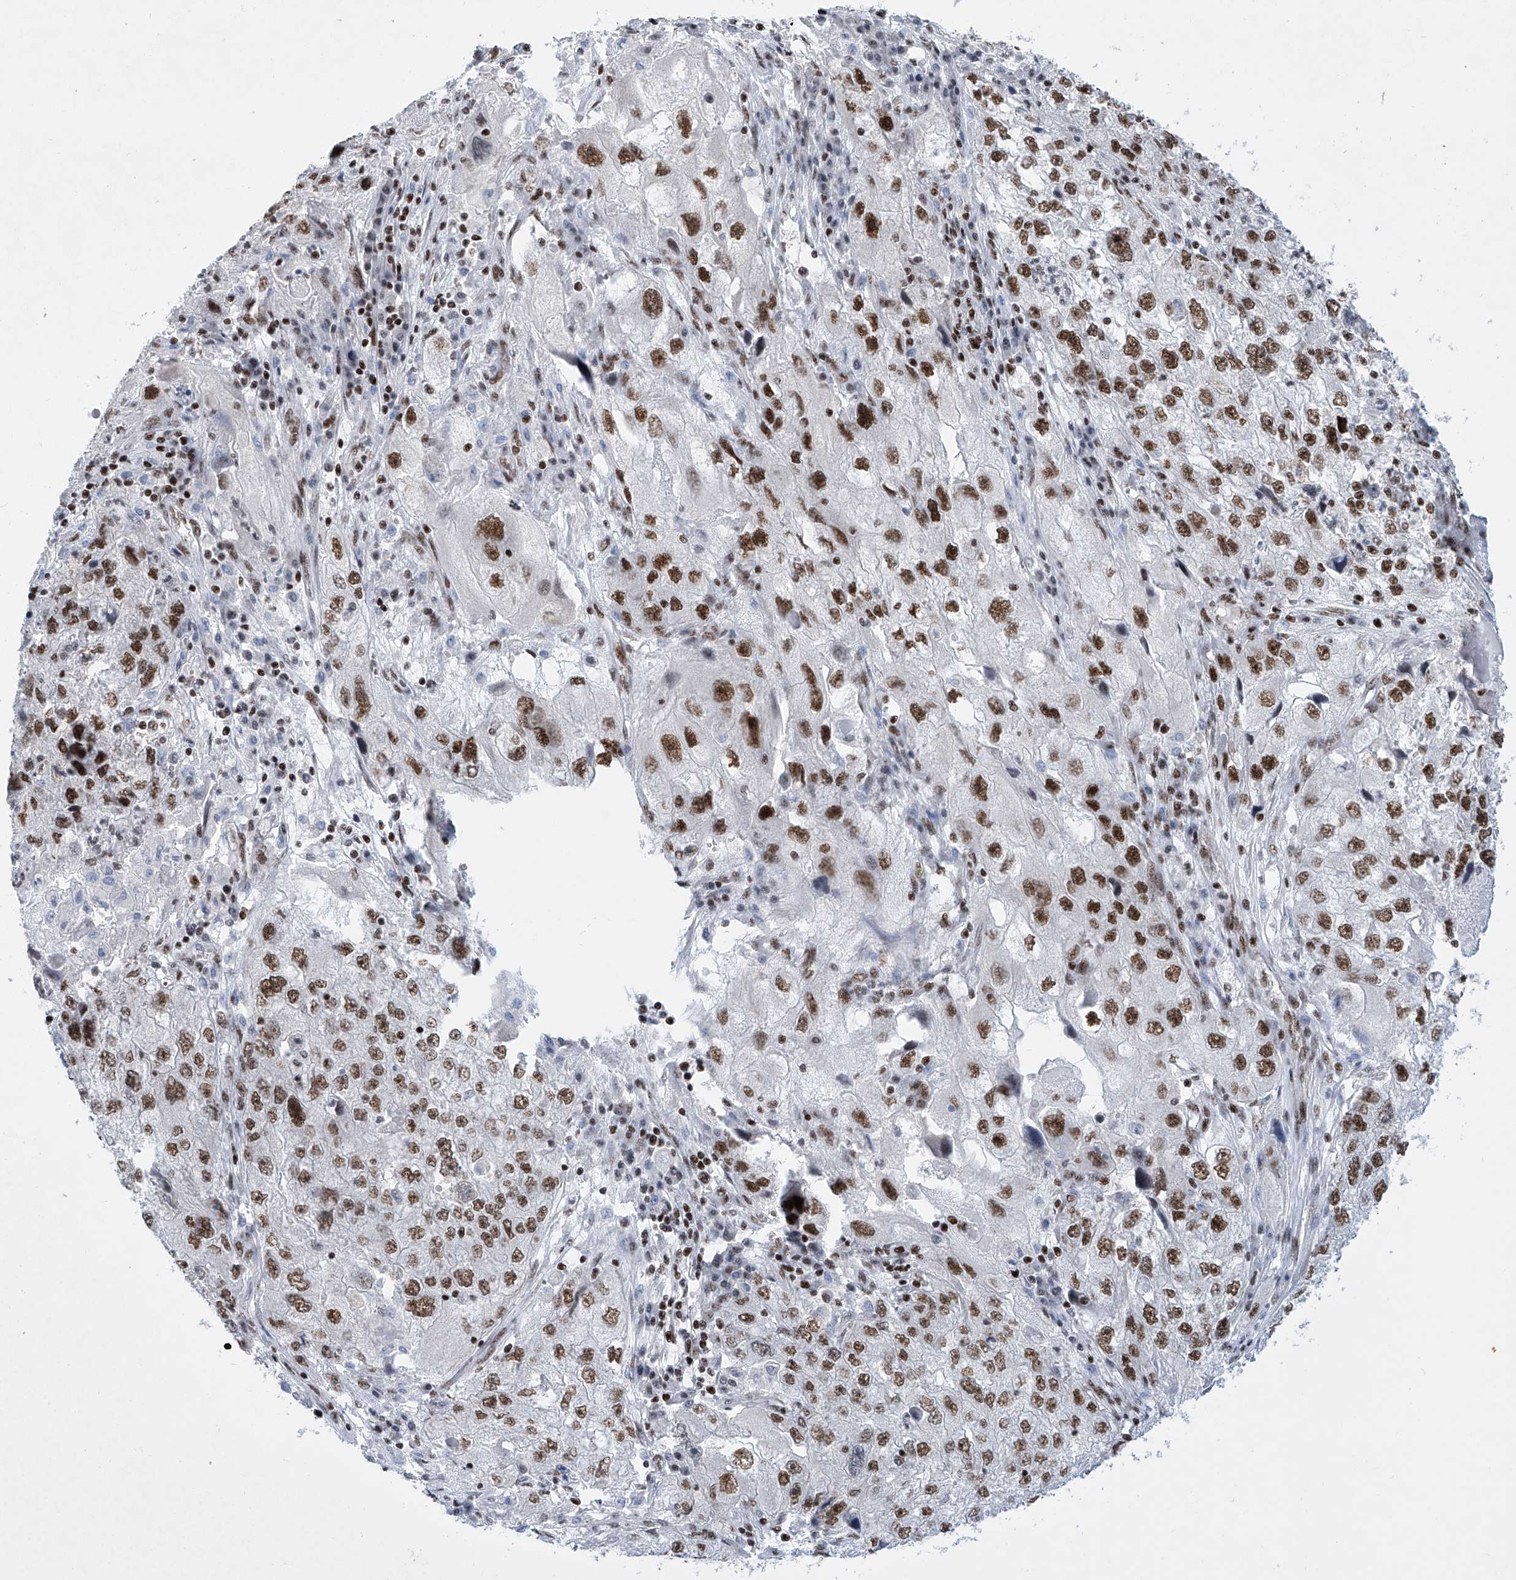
{"staining": {"intensity": "strong", "quantity": "25%-75%", "location": "nuclear"}, "tissue": "endometrial cancer", "cell_type": "Tumor cells", "image_type": "cancer", "snomed": [{"axis": "morphology", "description": "Adenocarcinoma, NOS"}, {"axis": "topography", "description": "Endometrium"}], "caption": "Endometrial cancer (adenocarcinoma) tissue demonstrates strong nuclear staining in approximately 25%-75% of tumor cells", "gene": "TAF4", "patient": {"sex": "female", "age": 49}}